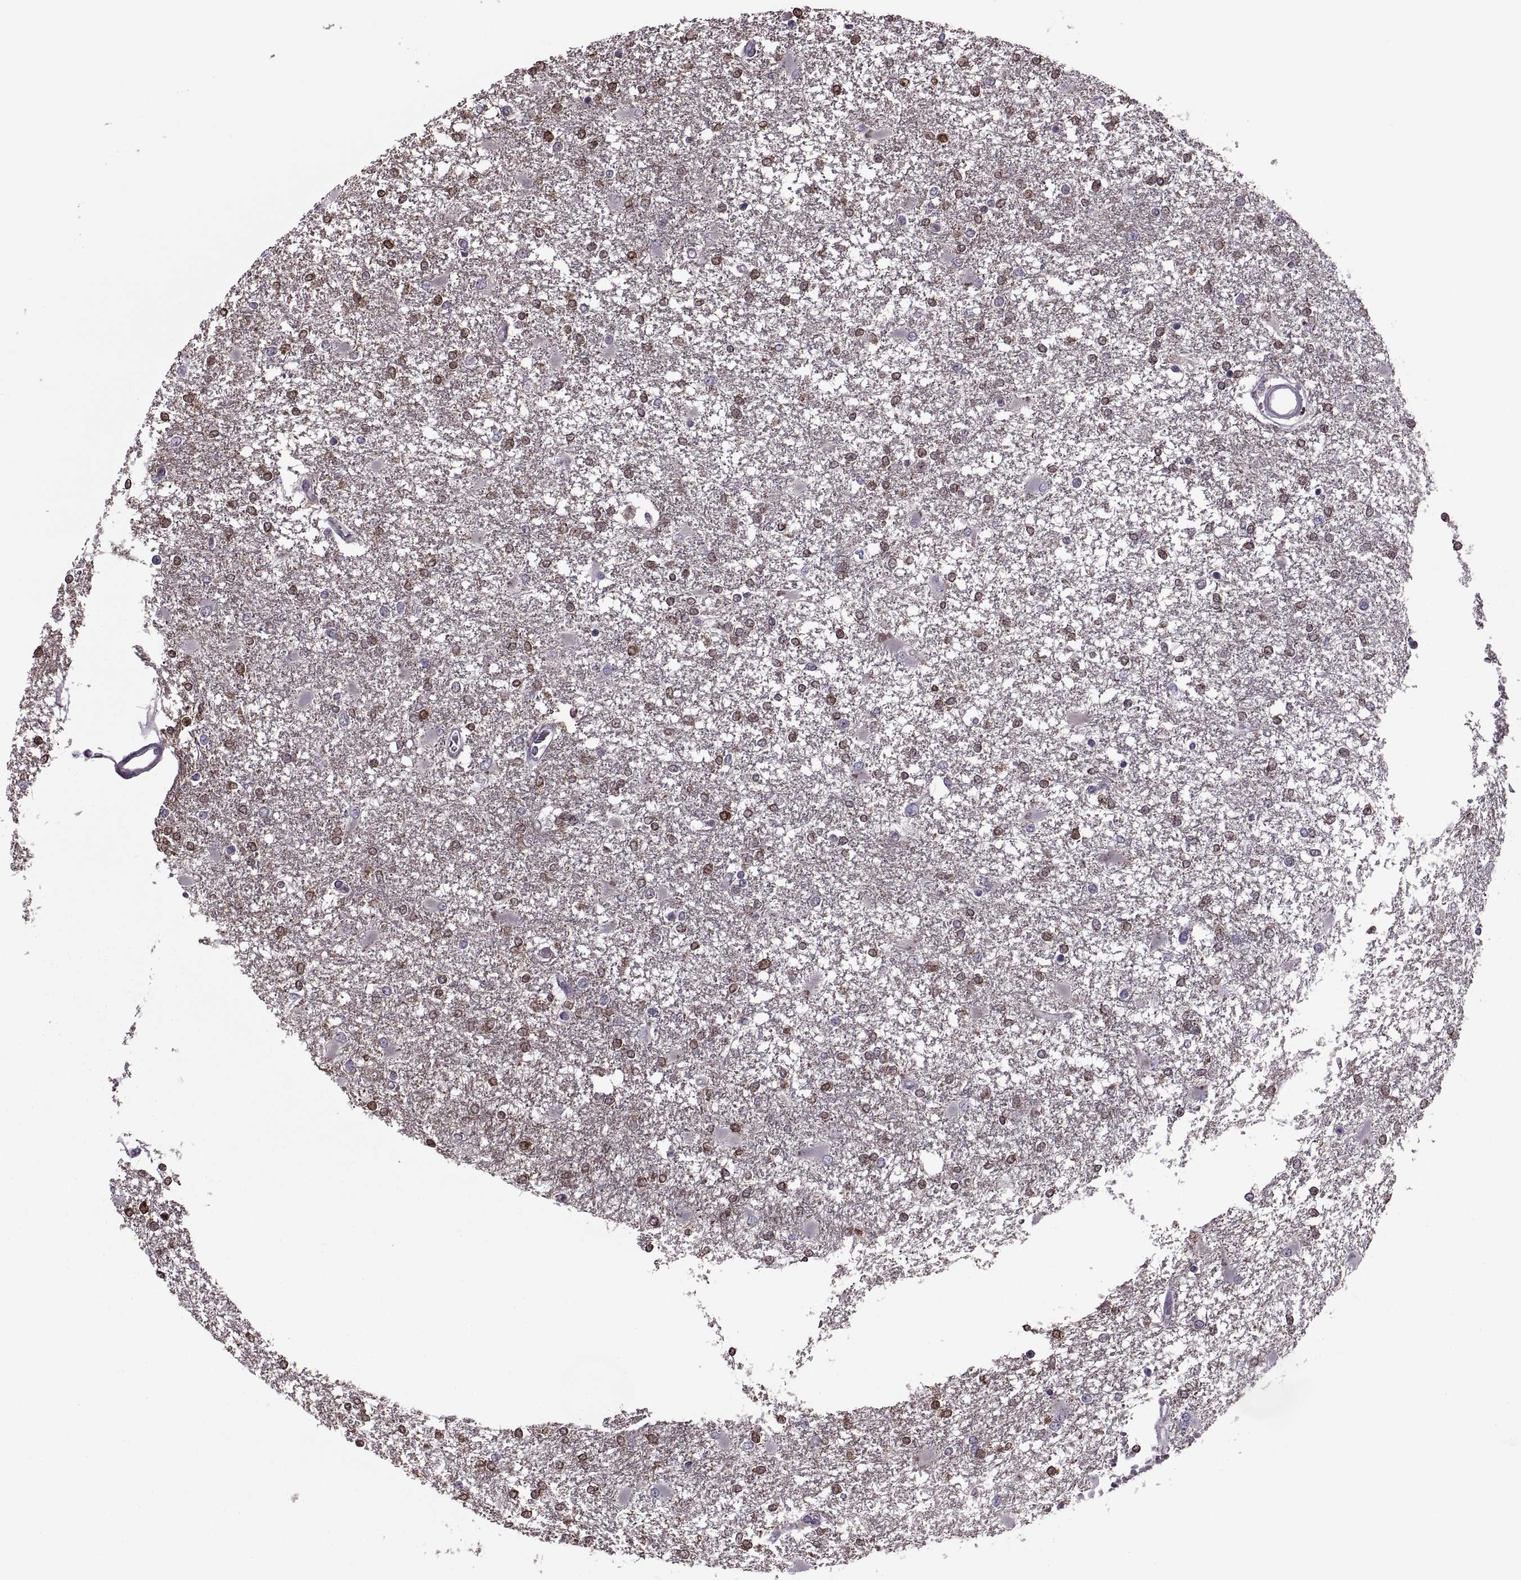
{"staining": {"intensity": "moderate", "quantity": ">75%", "location": "cytoplasmic/membranous"}, "tissue": "glioma", "cell_type": "Tumor cells", "image_type": "cancer", "snomed": [{"axis": "morphology", "description": "Glioma, malignant, High grade"}, {"axis": "topography", "description": "Cerebral cortex"}], "caption": "This is a micrograph of IHC staining of glioma, which shows moderate expression in the cytoplasmic/membranous of tumor cells.", "gene": "ODF3", "patient": {"sex": "male", "age": 79}}